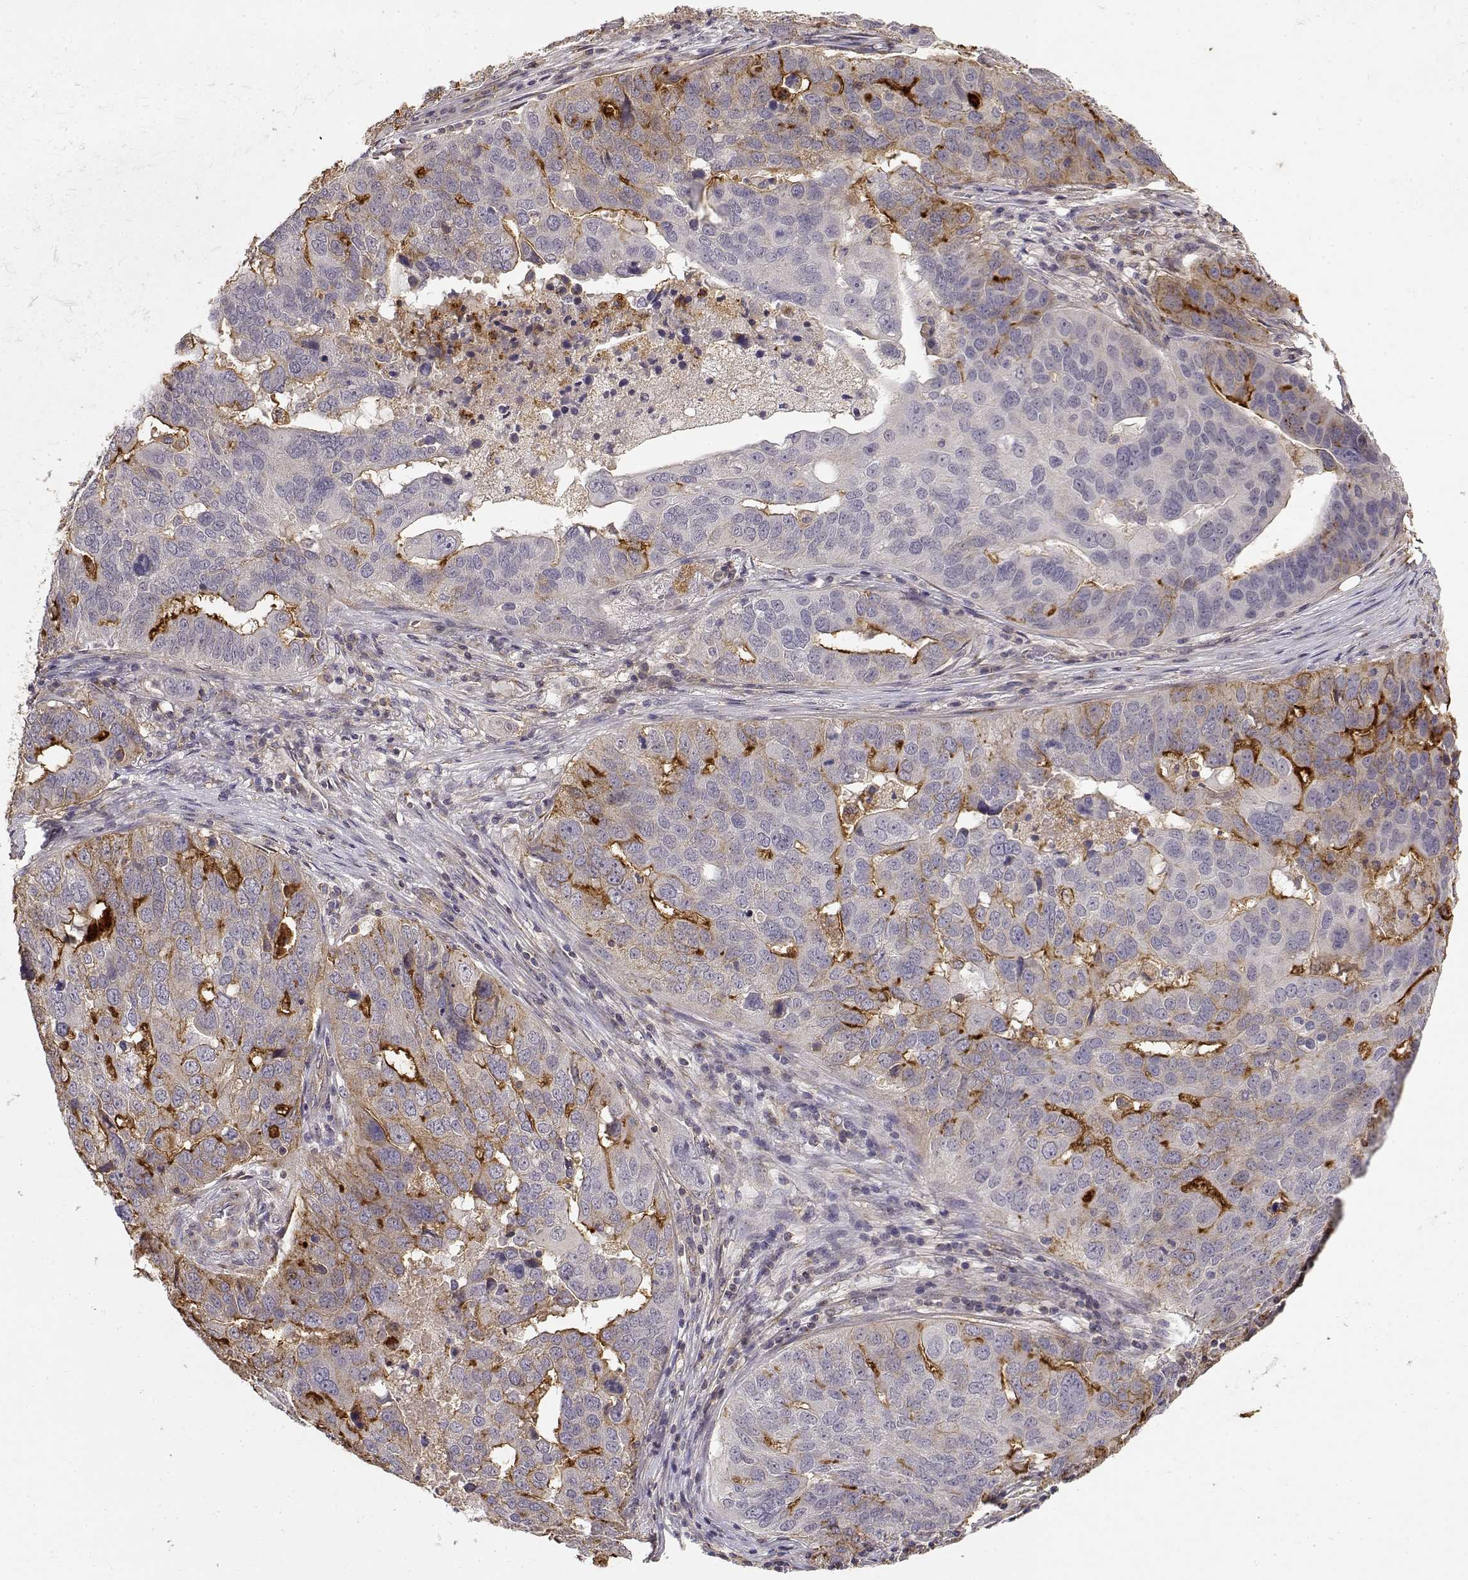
{"staining": {"intensity": "strong", "quantity": "<25%", "location": "cytoplasmic/membranous"}, "tissue": "ovarian cancer", "cell_type": "Tumor cells", "image_type": "cancer", "snomed": [{"axis": "morphology", "description": "Carcinoma, endometroid"}, {"axis": "topography", "description": "Soft tissue"}, {"axis": "topography", "description": "Ovary"}], "caption": "Ovarian cancer stained for a protein (brown) exhibits strong cytoplasmic/membranous positive expression in about <25% of tumor cells.", "gene": "IFITM1", "patient": {"sex": "female", "age": 52}}